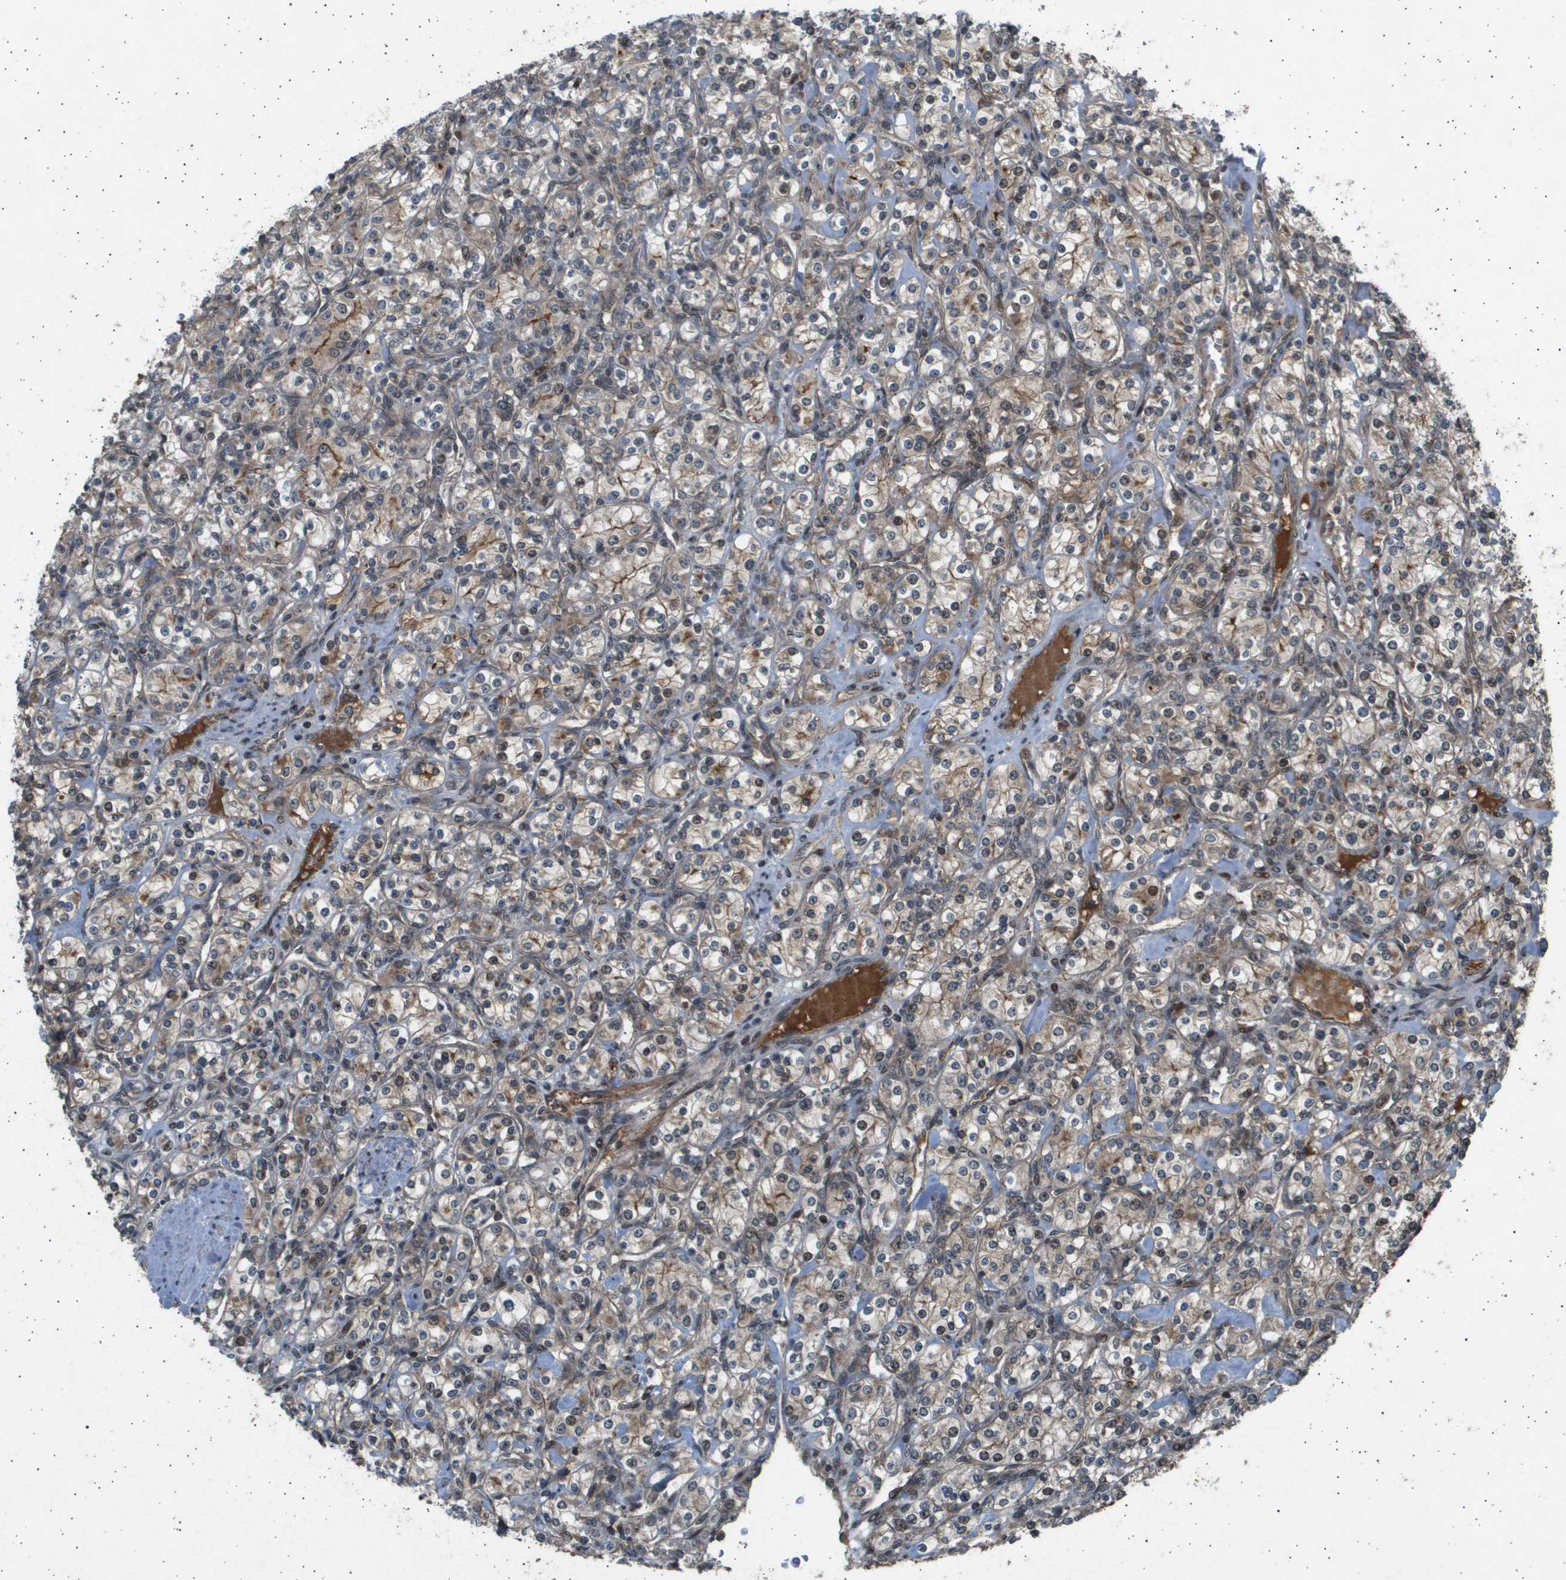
{"staining": {"intensity": "moderate", "quantity": ">75%", "location": "cytoplasmic/membranous"}, "tissue": "renal cancer", "cell_type": "Tumor cells", "image_type": "cancer", "snomed": [{"axis": "morphology", "description": "Adenocarcinoma, NOS"}, {"axis": "topography", "description": "Kidney"}], "caption": "Protein staining by immunohistochemistry (IHC) shows moderate cytoplasmic/membranous staining in approximately >75% of tumor cells in renal adenocarcinoma. (Stains: DAB in brown, nuclei in blue, Microscopy: brightfield microscopy at high magnification).", "gene": "TNRC6A", "patient": {"sex": "male", "age": 77}}